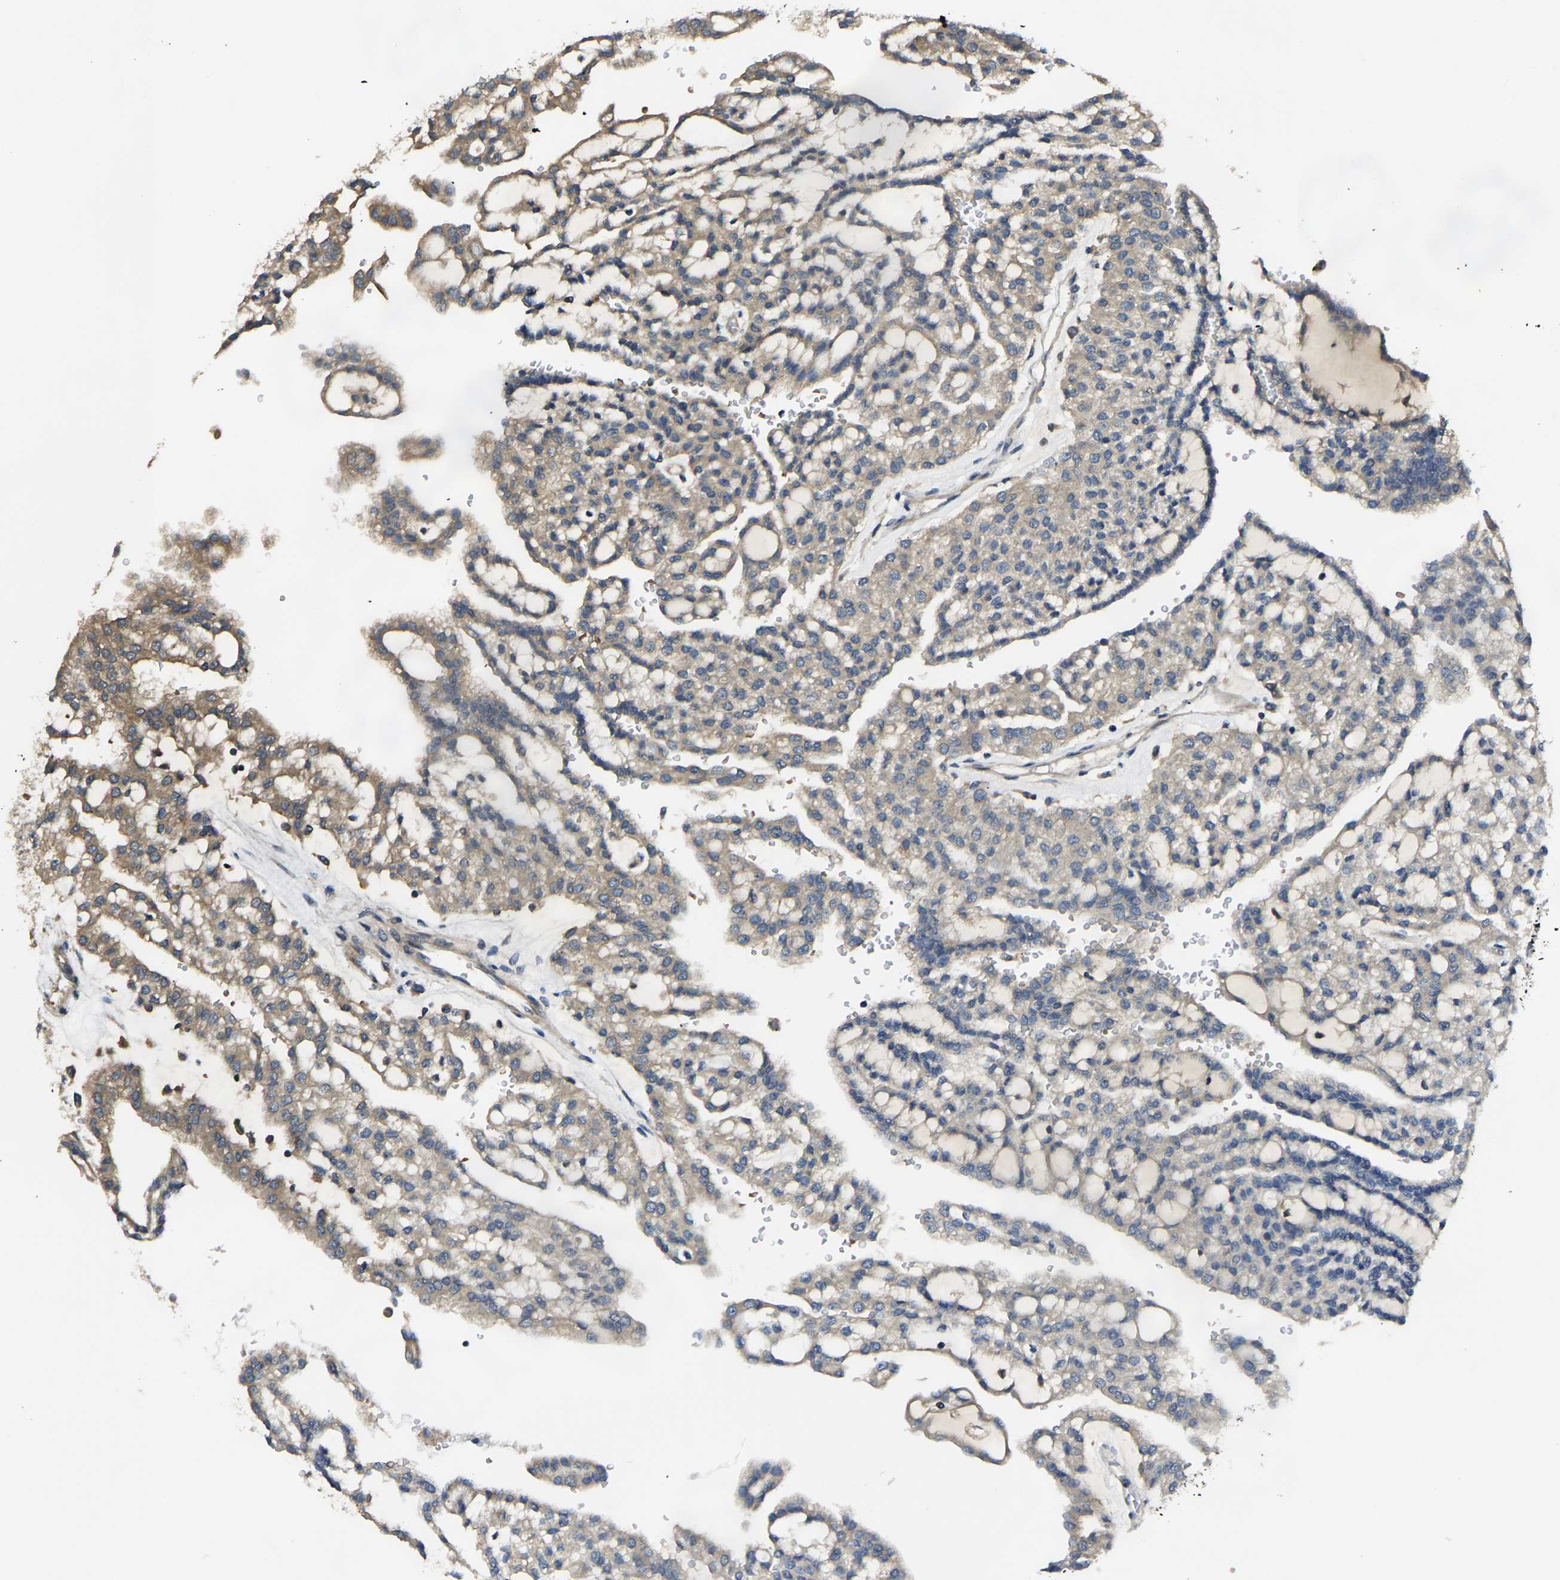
{"staining": {"intensity": "weak", "quantity": "25%-75%", "location": "cytoplasmic/membranous"}, "tissue": "renal cancer", "cell_type": "Tumor cells", "image_type": "cancer", "snomed": [{"axis": "morphology", "description": "Adenocarcinoma, NOS"}, {"axis": "topography", "description": "Kidney"}], "caption": "A high-resolution micrograph shows IHC staining of renal cancer (adenocarcinoma), which demonstrates weak cytoplasmic/membranous staining in about 25%-75% of tumor cells. (brown staining indicates protein expression, while blue staining denotes nuclei).", "gene": "AGBL3", "patient": {"sex": "male", "age": 63}}